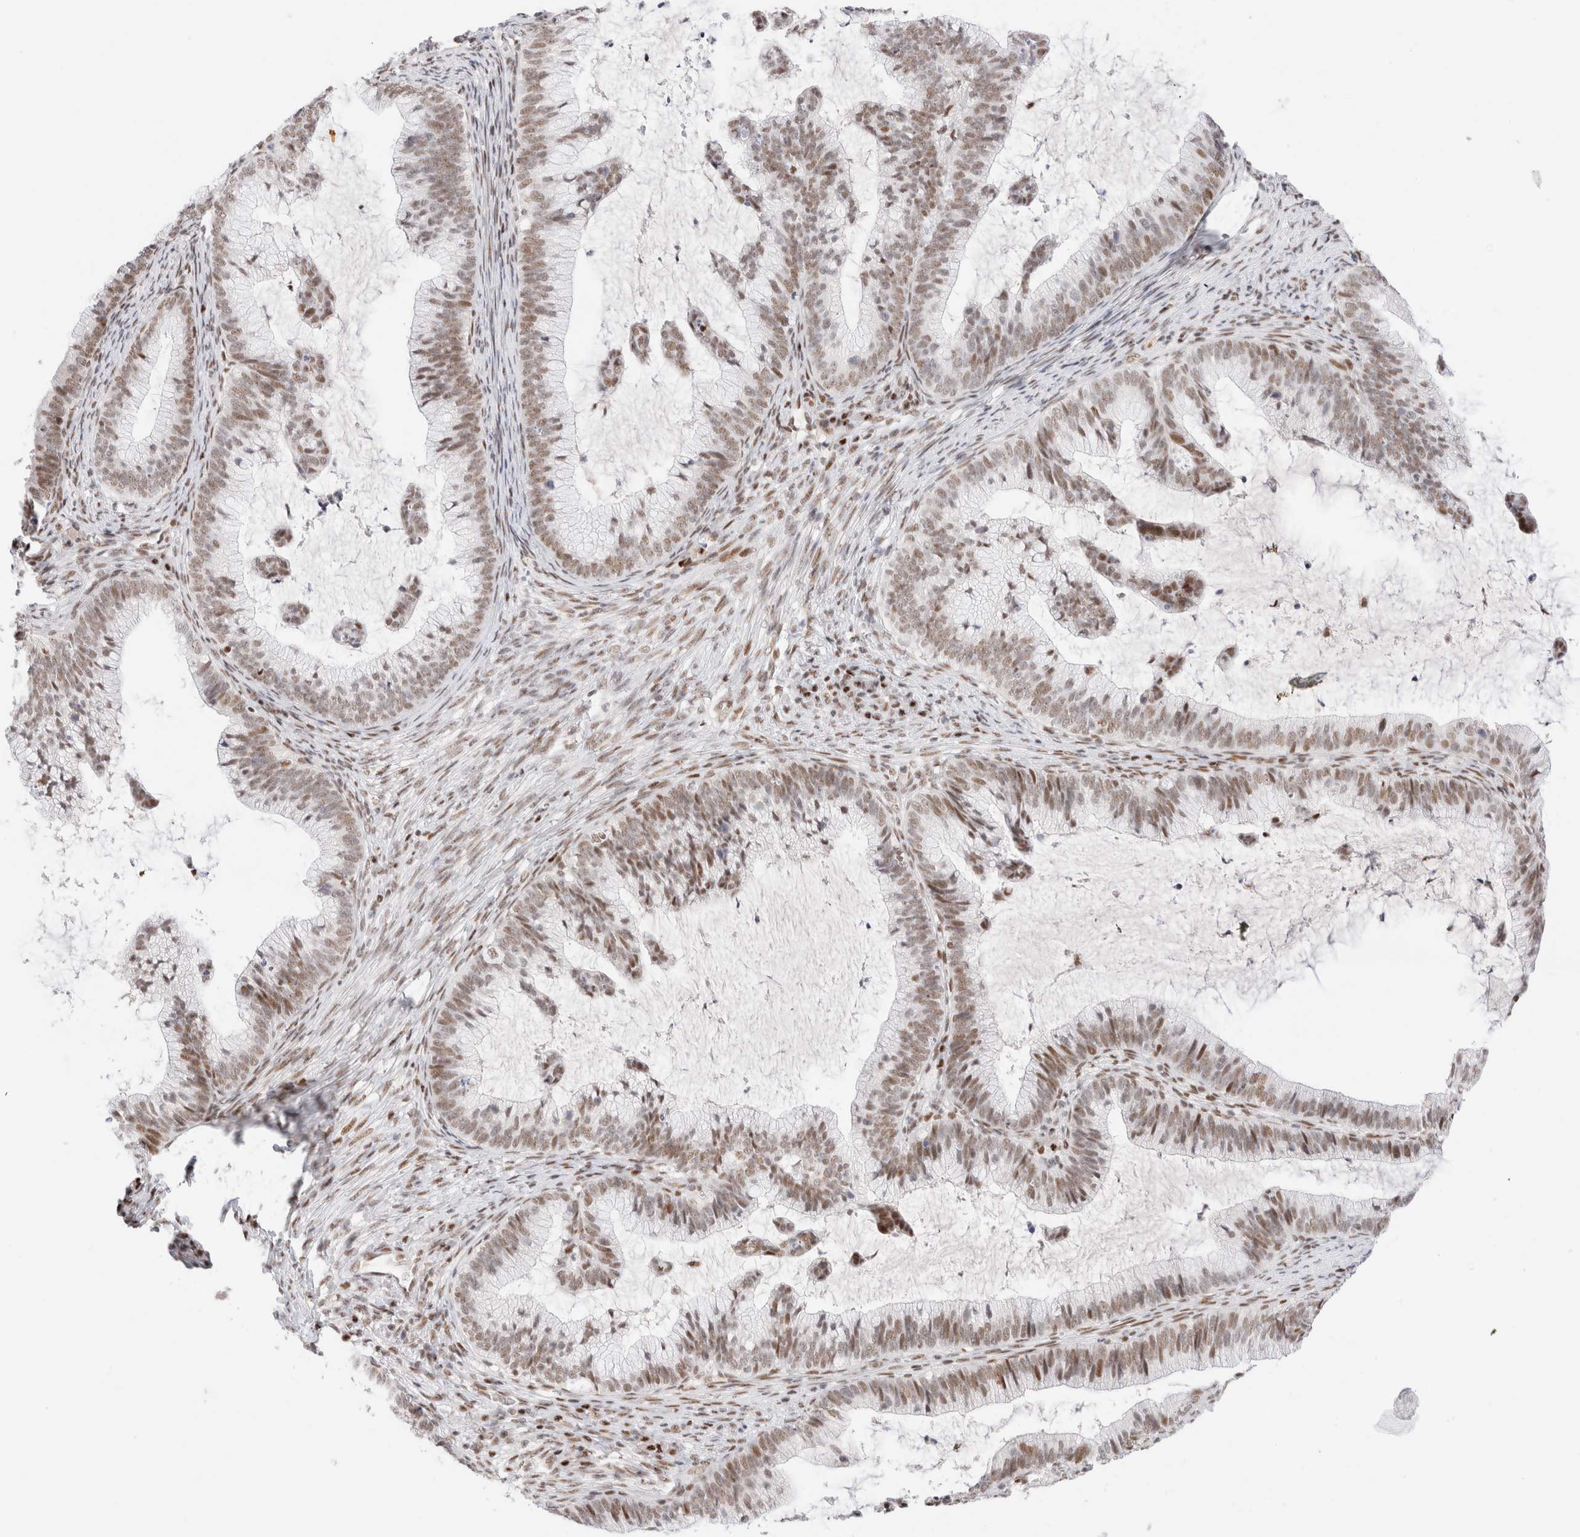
{"staining": {"intensity": "weak", "quantity": ">75%", "location": "nuclear"}, "tissue": "cervical cancer", "cell_type": "Tumor cells", "image_type": "cancer", "snomed": [{"axis": "morphology", "description": "Adenocarcinoma, NOS"}, {"axis": "topography", "description": "Cervix"}], "caption": "Protein expression analysis of human cervical cancer reveals weak nuclear expression in about >75% of tumor cells.", "gene": "ZNF282", "patient": {"sex": "female", "age": 36}}